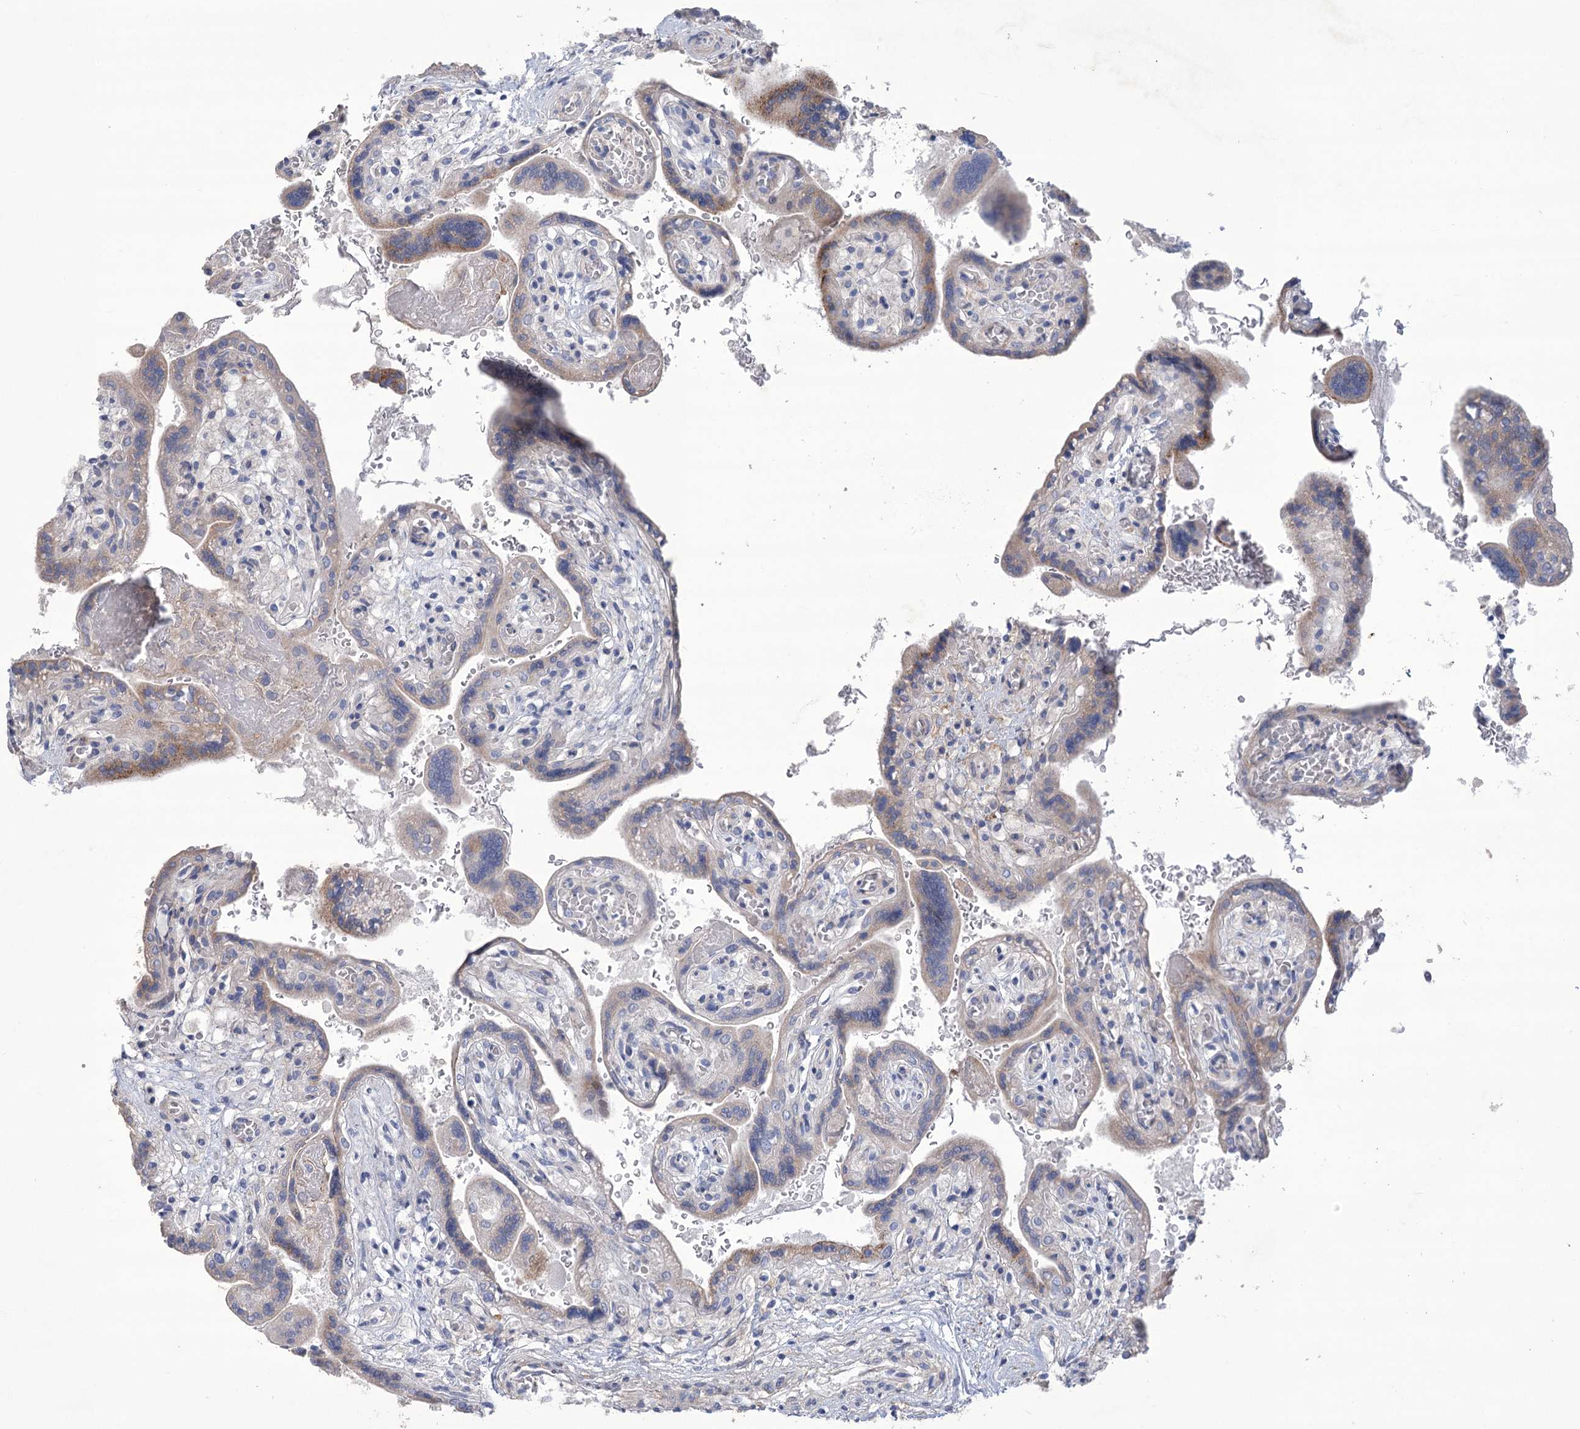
{"staining": {"intensity": "negative", "quantity": "none", "location": "none"}, "tissue": "placenta", "cell_type": "Trophoblastic cells", "image_type": "normal", "snomed": [{"axis": "morphology", "description": "Normal tissue, NOS"}, {"axis": "topography", "description": "Placenta"}], "caption": "Trophoblastic cells are negative for protein expression in benign human placenta. (DAB (3,3'-diaminobenzidine) IHC with hematoxylin counter stain).", "gene": "ANGPTL3", "patient": {"sex": "female", "age": 37}}